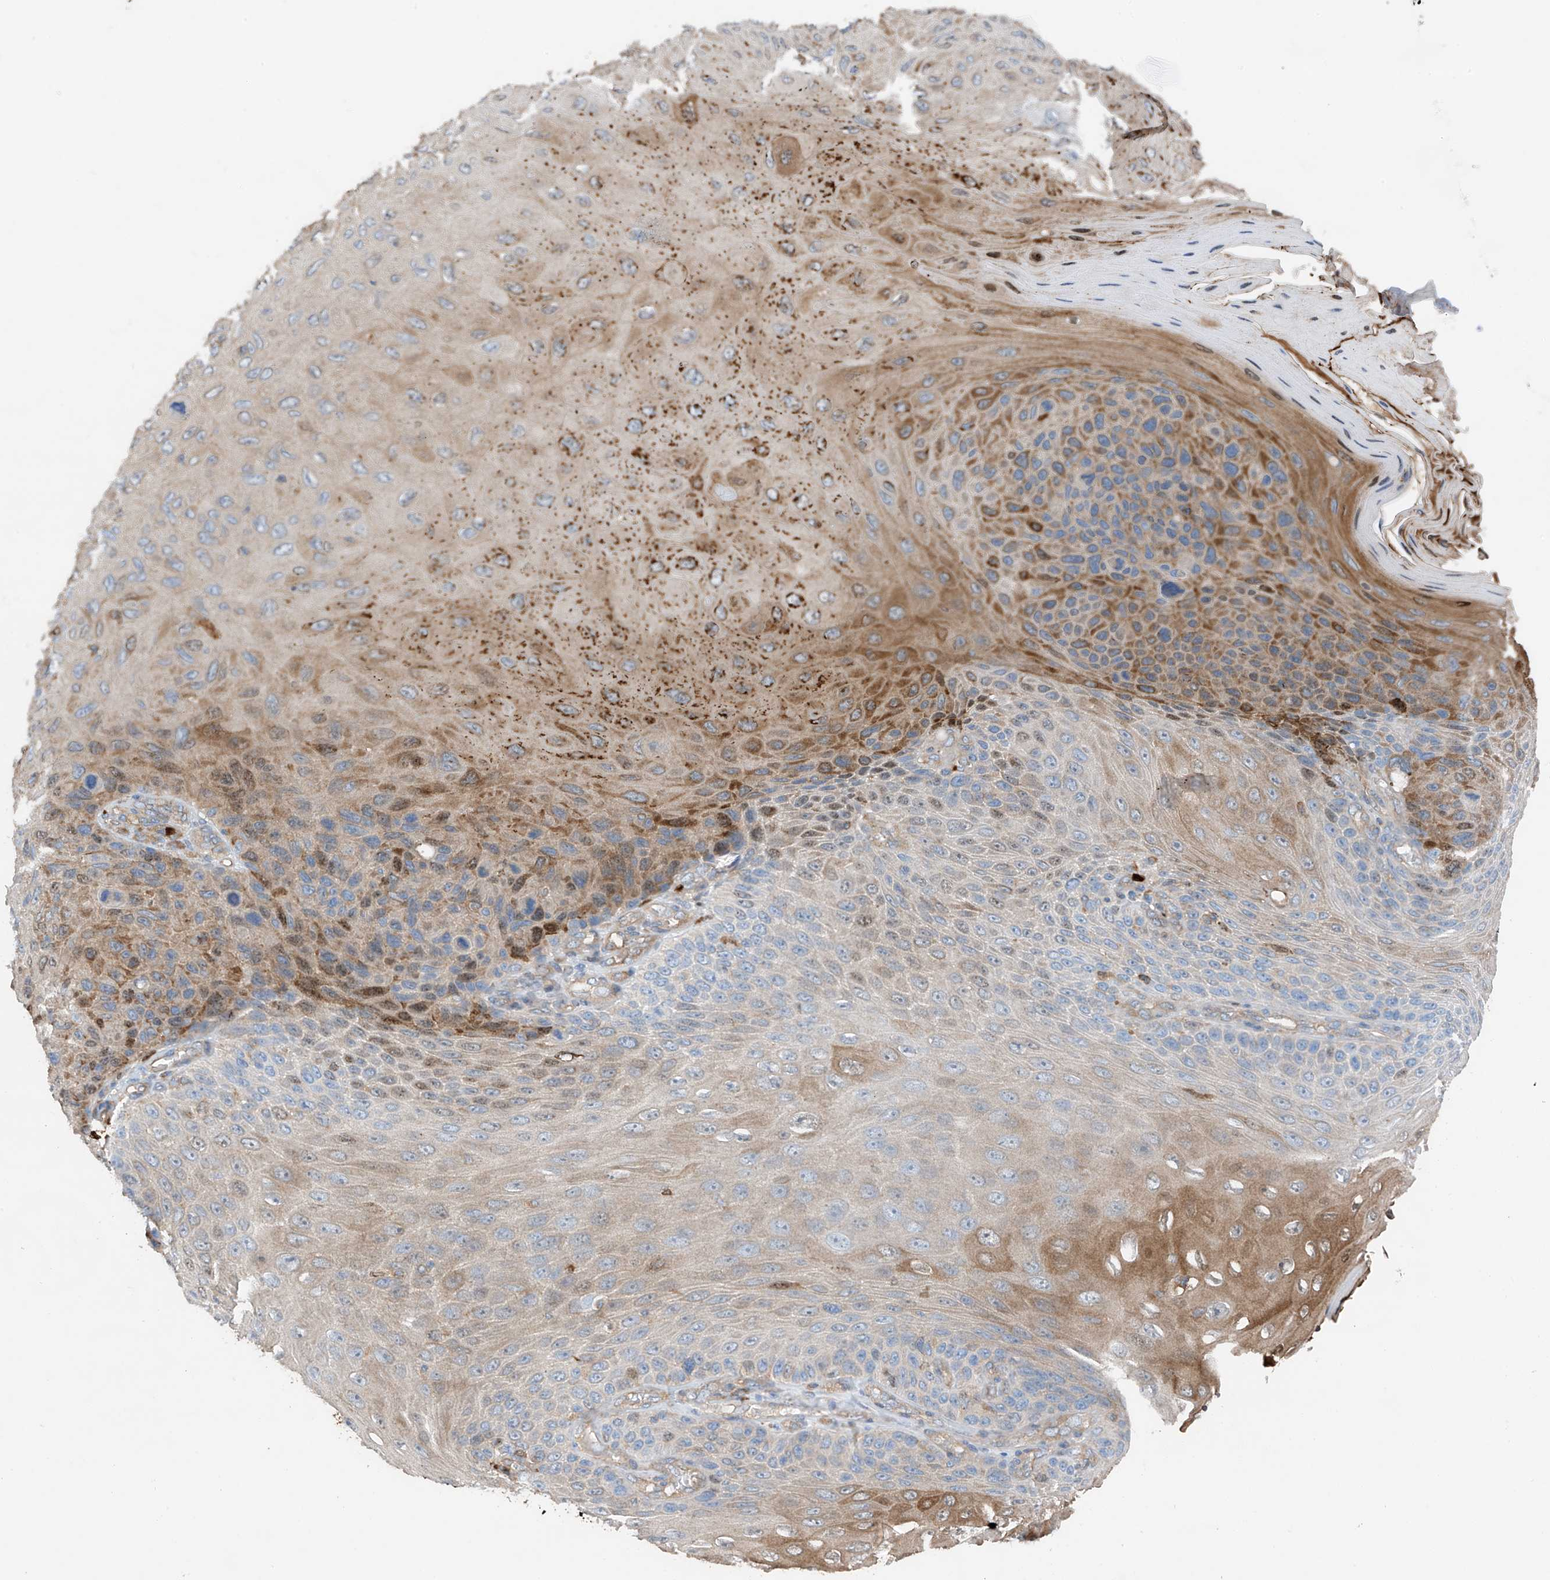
{"staining": {"intensity": "moderate", "quantity": "<25%", "location": "cytoplasmic/membranous"}, "tissue": "skin cancer", "cell_type": "Tumor cells", "image_type": "cancer", "snomed": [{"axis": "morphology", "description": "Squamous cell carcinoma, NOS"}, {"axis": "topography", "description": "Skin"}], "caption": "A brown stain shows moderate cytoplasmic/membranous positivity of a protein in human skin squamous cell carcinoma tumor cells.", "gene": "PHACTR2", "patient": {"sex": "female", "age": 88}}